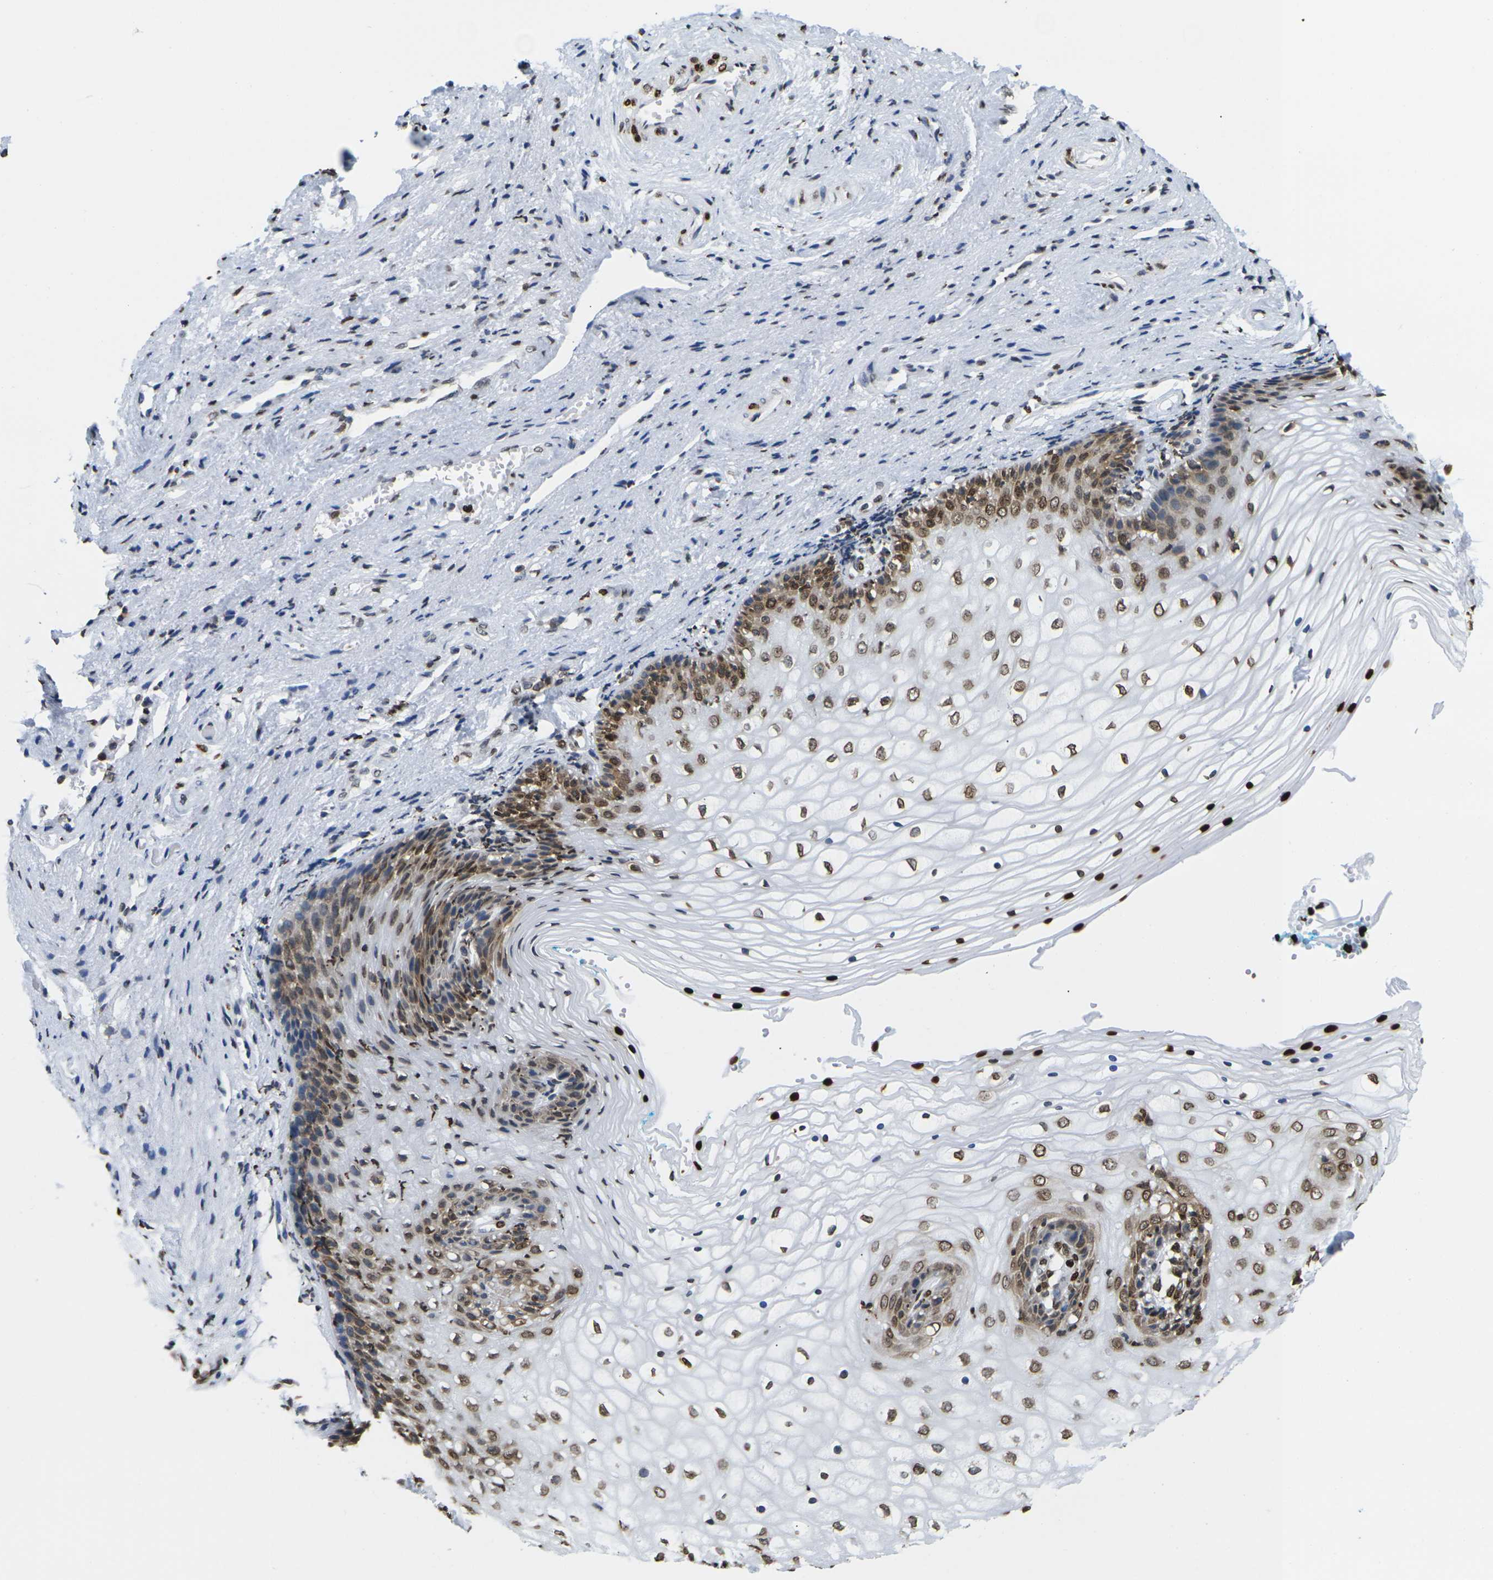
{"staining": {"intensity": "moderate", "quantity": ">75%", "location": "cytoplasmic/membranous,nuclear"}, "tissue": "vagina", "cell_type": "Squamous epithelial cells", "image_type": "normal", "snomed": [{"axis": "morphology", "description": "Normal tissue, NOS"}, {"axis": "topography", "description": "Vagina"}], "caption": "This histopathology image exhibits immunohistochemistry staining of unremarkable human vagina, with medium moderate cytoplasmic/membranous,nuclear expression in about >75% of squamous epithelial cells.", "gene": "H2AC21", "patient": {"sex": "female", "age": 34}}